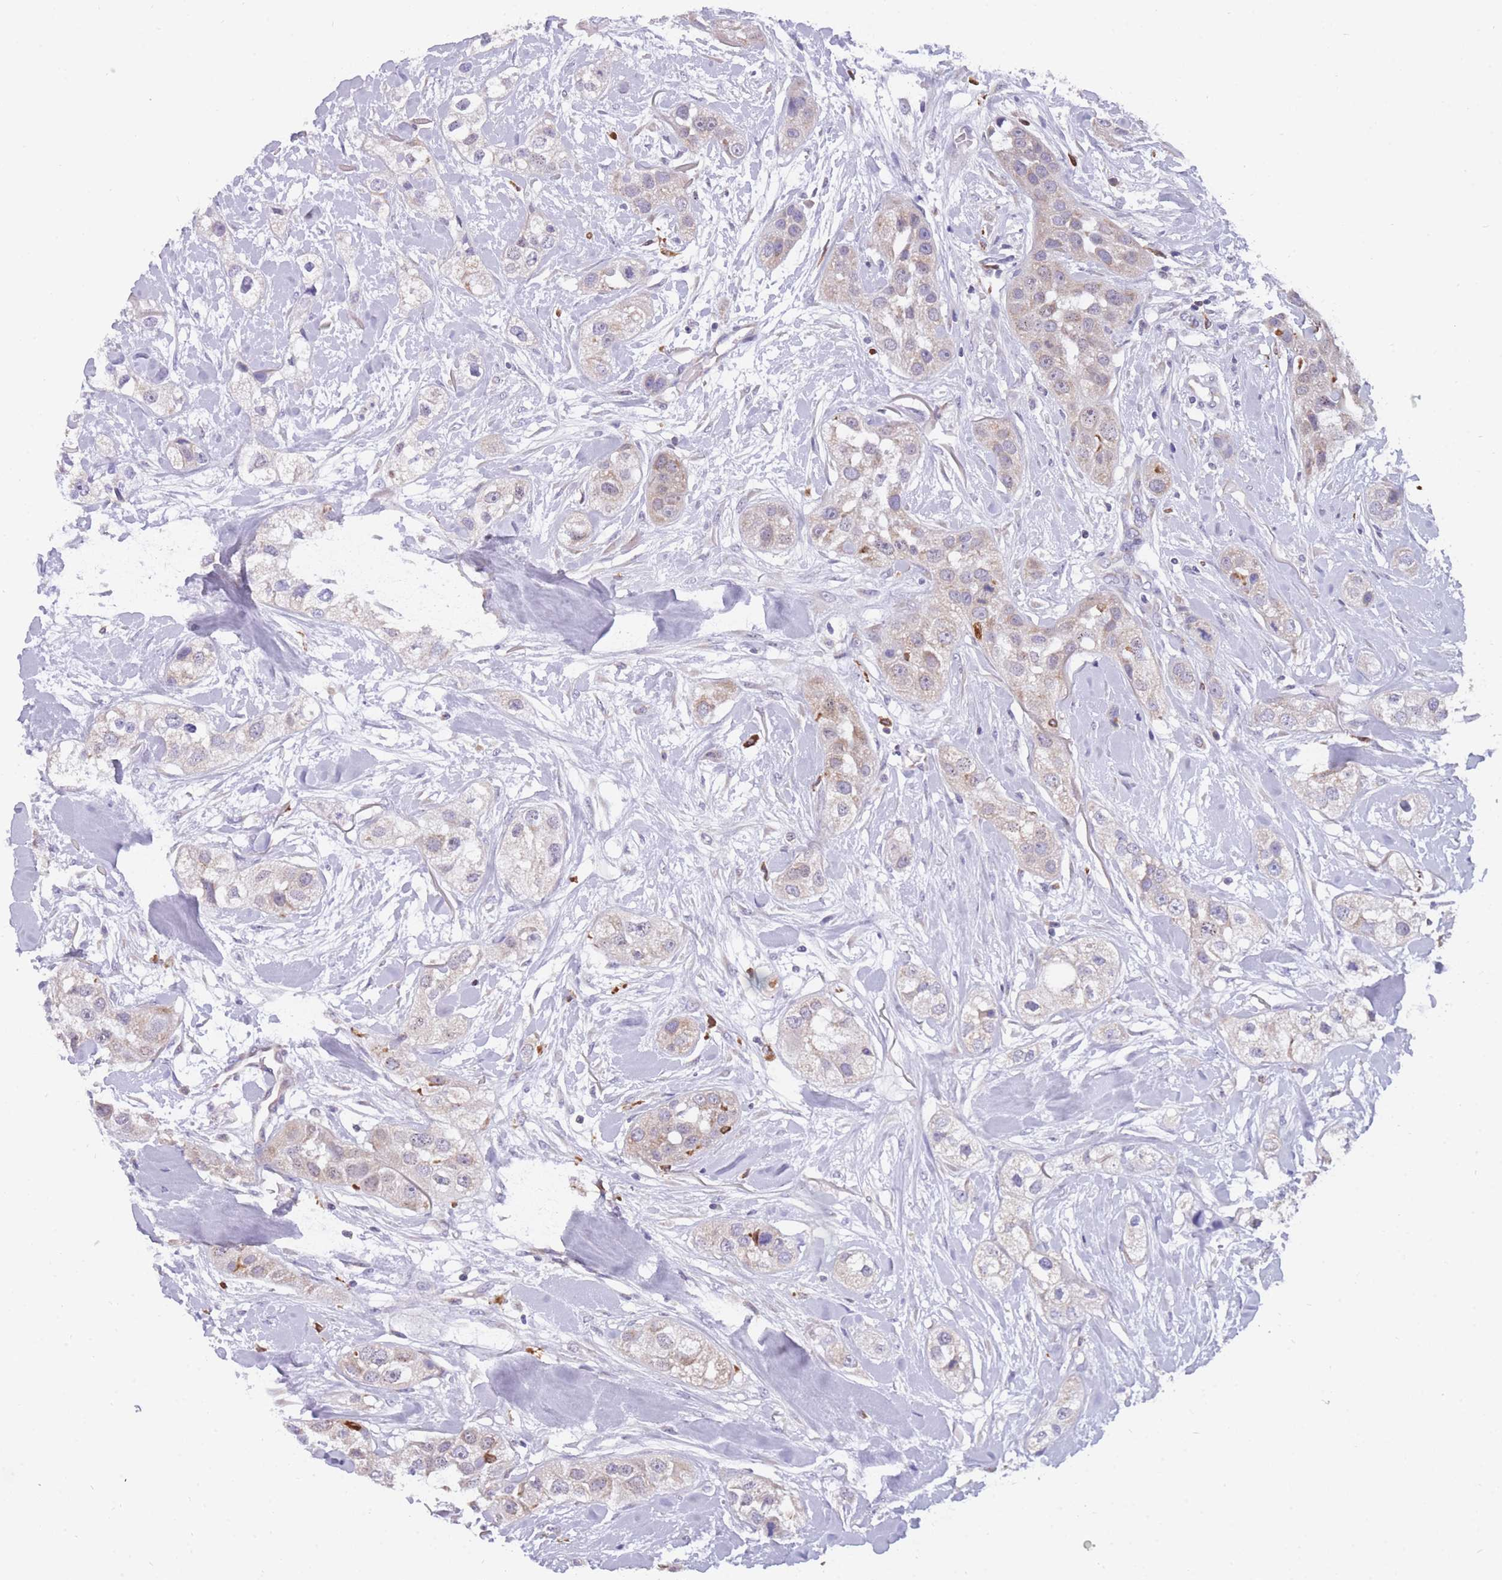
{"staining": {"intensity": "weak", "quantity": "25%-75%", "location": "cytoplasmic/membranous"}, "tissue": "head and neck cancer", "cell_type": "Tumor cells", "image_type": "cancer", "snomed": [{"axis": "morphology", "description": "Normal tissue, NOS"}, {"axis": "morphology", "description": "Squamous cell carcinoma, NOS"}, {"axis": "topography", "description": "Skeletal muscle"}, {"axis": "topography", "description": "Head-Neck"}], "caption": "The immunohistochemical stain shows weak cytoplasmic/membranous staining in tumor cells of head and neck cancer (squamous cell carcinoma) tissue.", "gene": "ZNF662", "patient": {"sex": "male", "age": 51}}